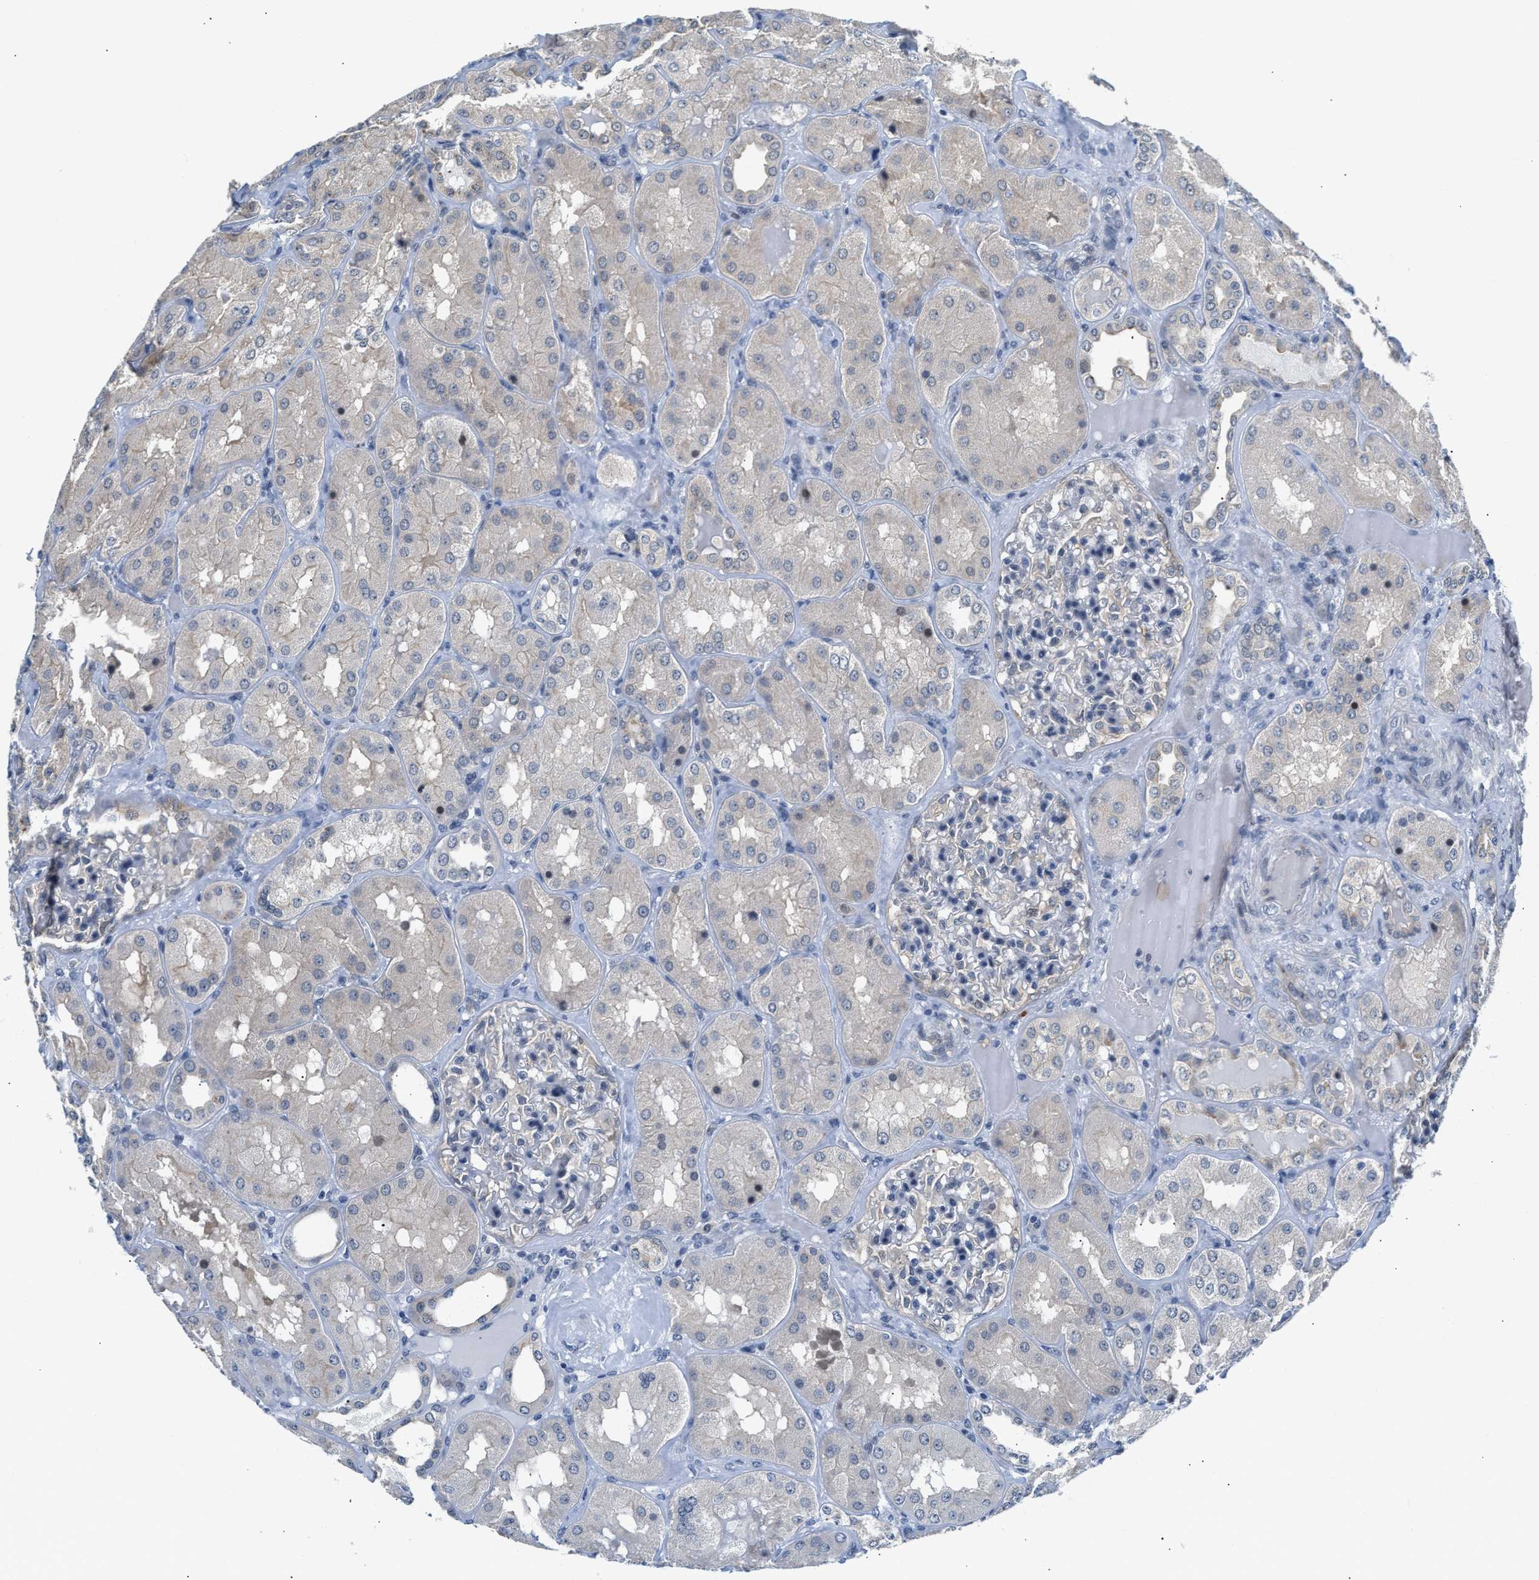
{"staining": {"intensity": "negative", "quantity": "none", "location": "none"}, "tissue": "kidney", "cell_type": "Cells in glomeruli", "image_type": "normal", "snomed": [{"axis": "morphology", "description": "Normal tissue, NOS"}, {"axis": "topography", "description": "Kidney"}], "caption": "There is no significant positivity in cells in glomeruli of kidney. (DAB (3,3'-diaminobenzidine) immunohistochemistry, high magnification).", "gene": "PPM1H", "patient": {"sex": "female", "age": 56}}